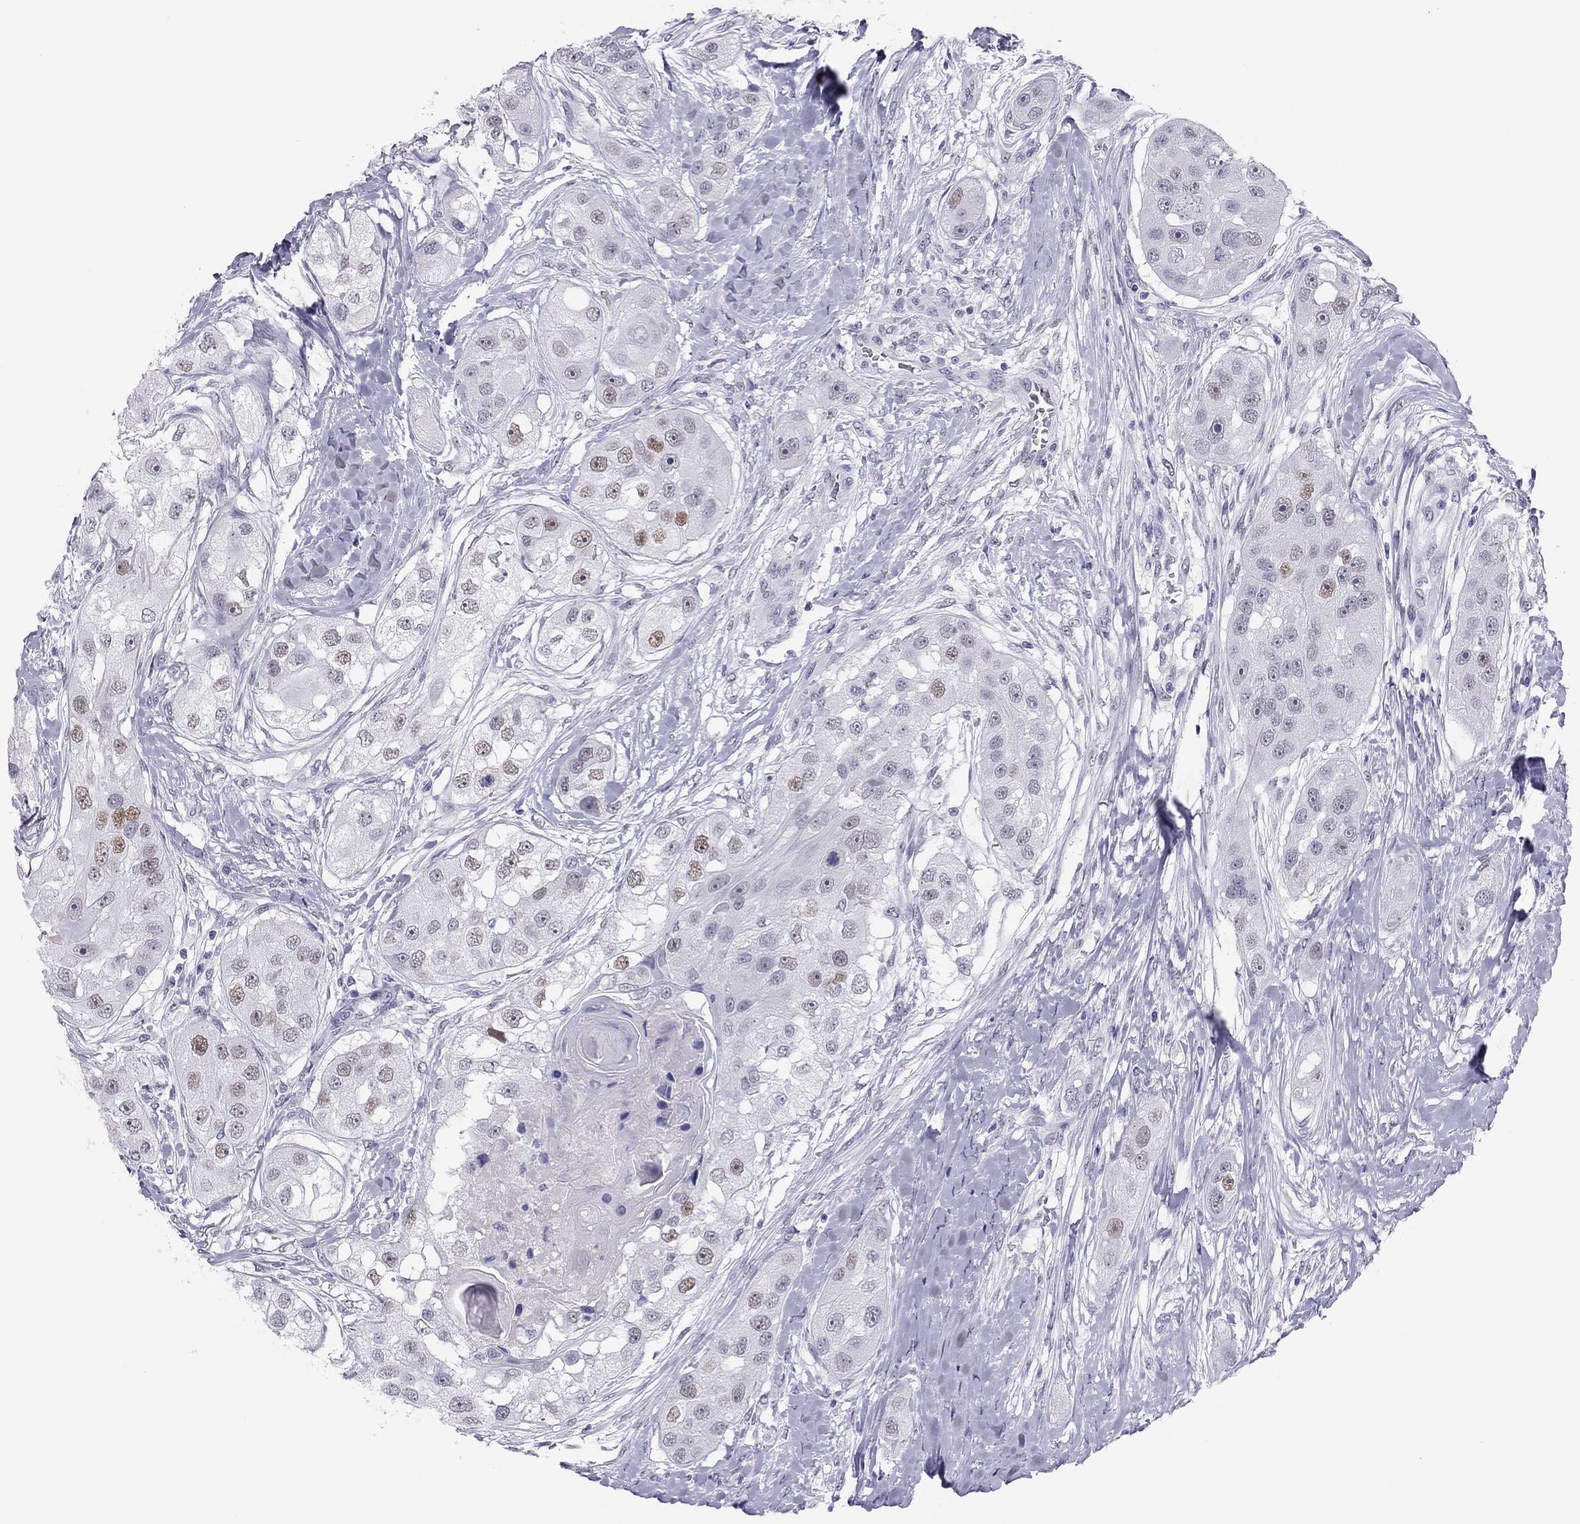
{"staining": {"intensity": "moderate", "quantity": "<25%", "location": "nuclear"}, "tissue": "head and neck cancer", "cell_type": "Tumor cells", "image_type": "cancer", "snomed": [{"axis": "morphology", "description": "Normal tissue, NOS"}, {"axis": "morphology", "description": "Squamous cell carcinoma, NOS"}, {"axis": "topography", "description": "Skeletal muscle"}, {"axis": "topography", "description": "Head-Neck"}], "caption": "Squamous cell carcinoma (head and neck) was stained to show a protein in brown. There is low levels of moderate nuclear expression in about <25% of tumor cells.", "gene": "PHOX2A", "patient": {"sex": "male", "age": 51}}